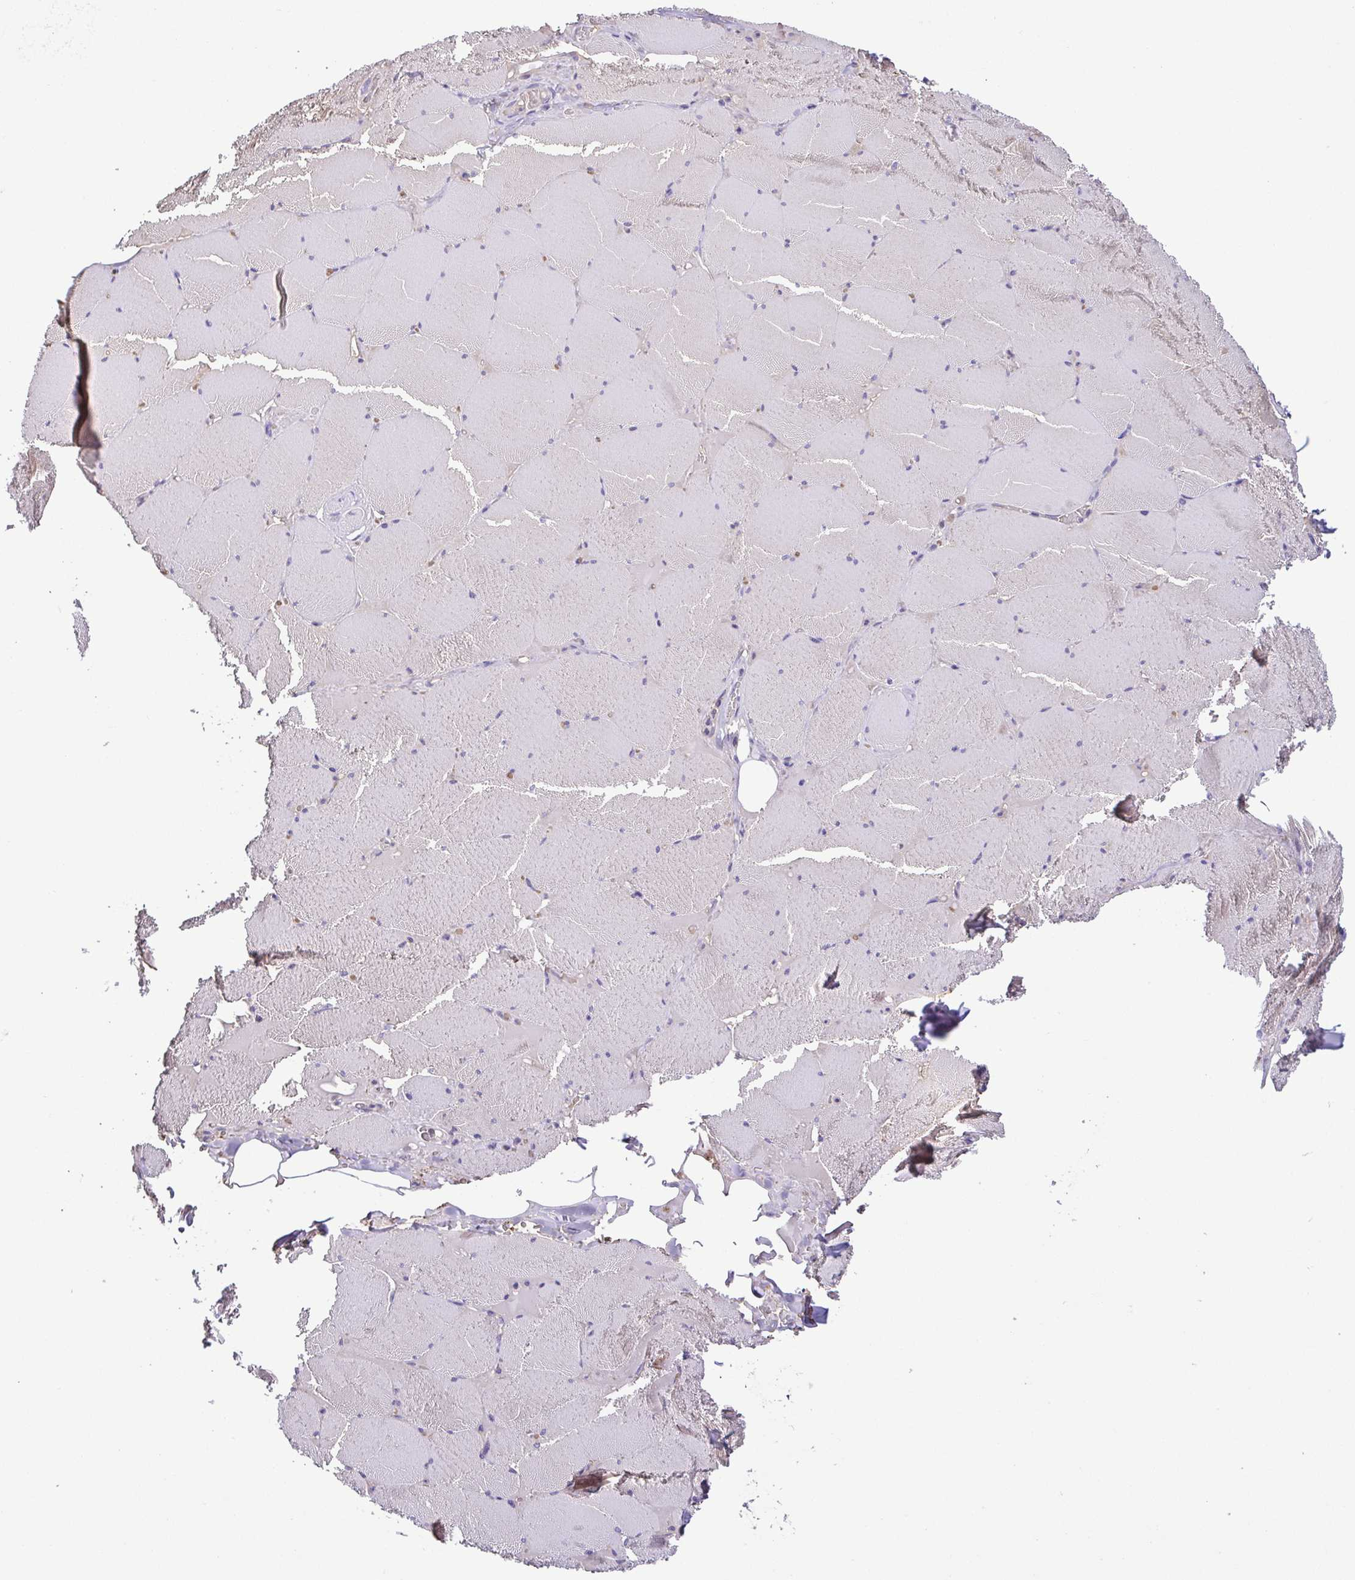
{"staining": {"intensity": "negative", "quantity": "none", "location": "none"}, "tissue": "skeletal muscle", "cell_type": "Myocytes", "image_type": "normal", "snomed": [{"axis": "morphology", "description": "Normal tissue, NOS"}, {"axis": "topography", "description": "Skeletal muscle"}, {"axis": "topography", "description": "Head-Neck"}], "caption": "High magnification brightfield microscopy of unremarkable skeletal muscle stained with DAB (brown) and counterstained with hematoxylin (blue): myocytes show no significant staining.", "gene": "EPB42", "patient": {"sex": "male", "age": 66}}